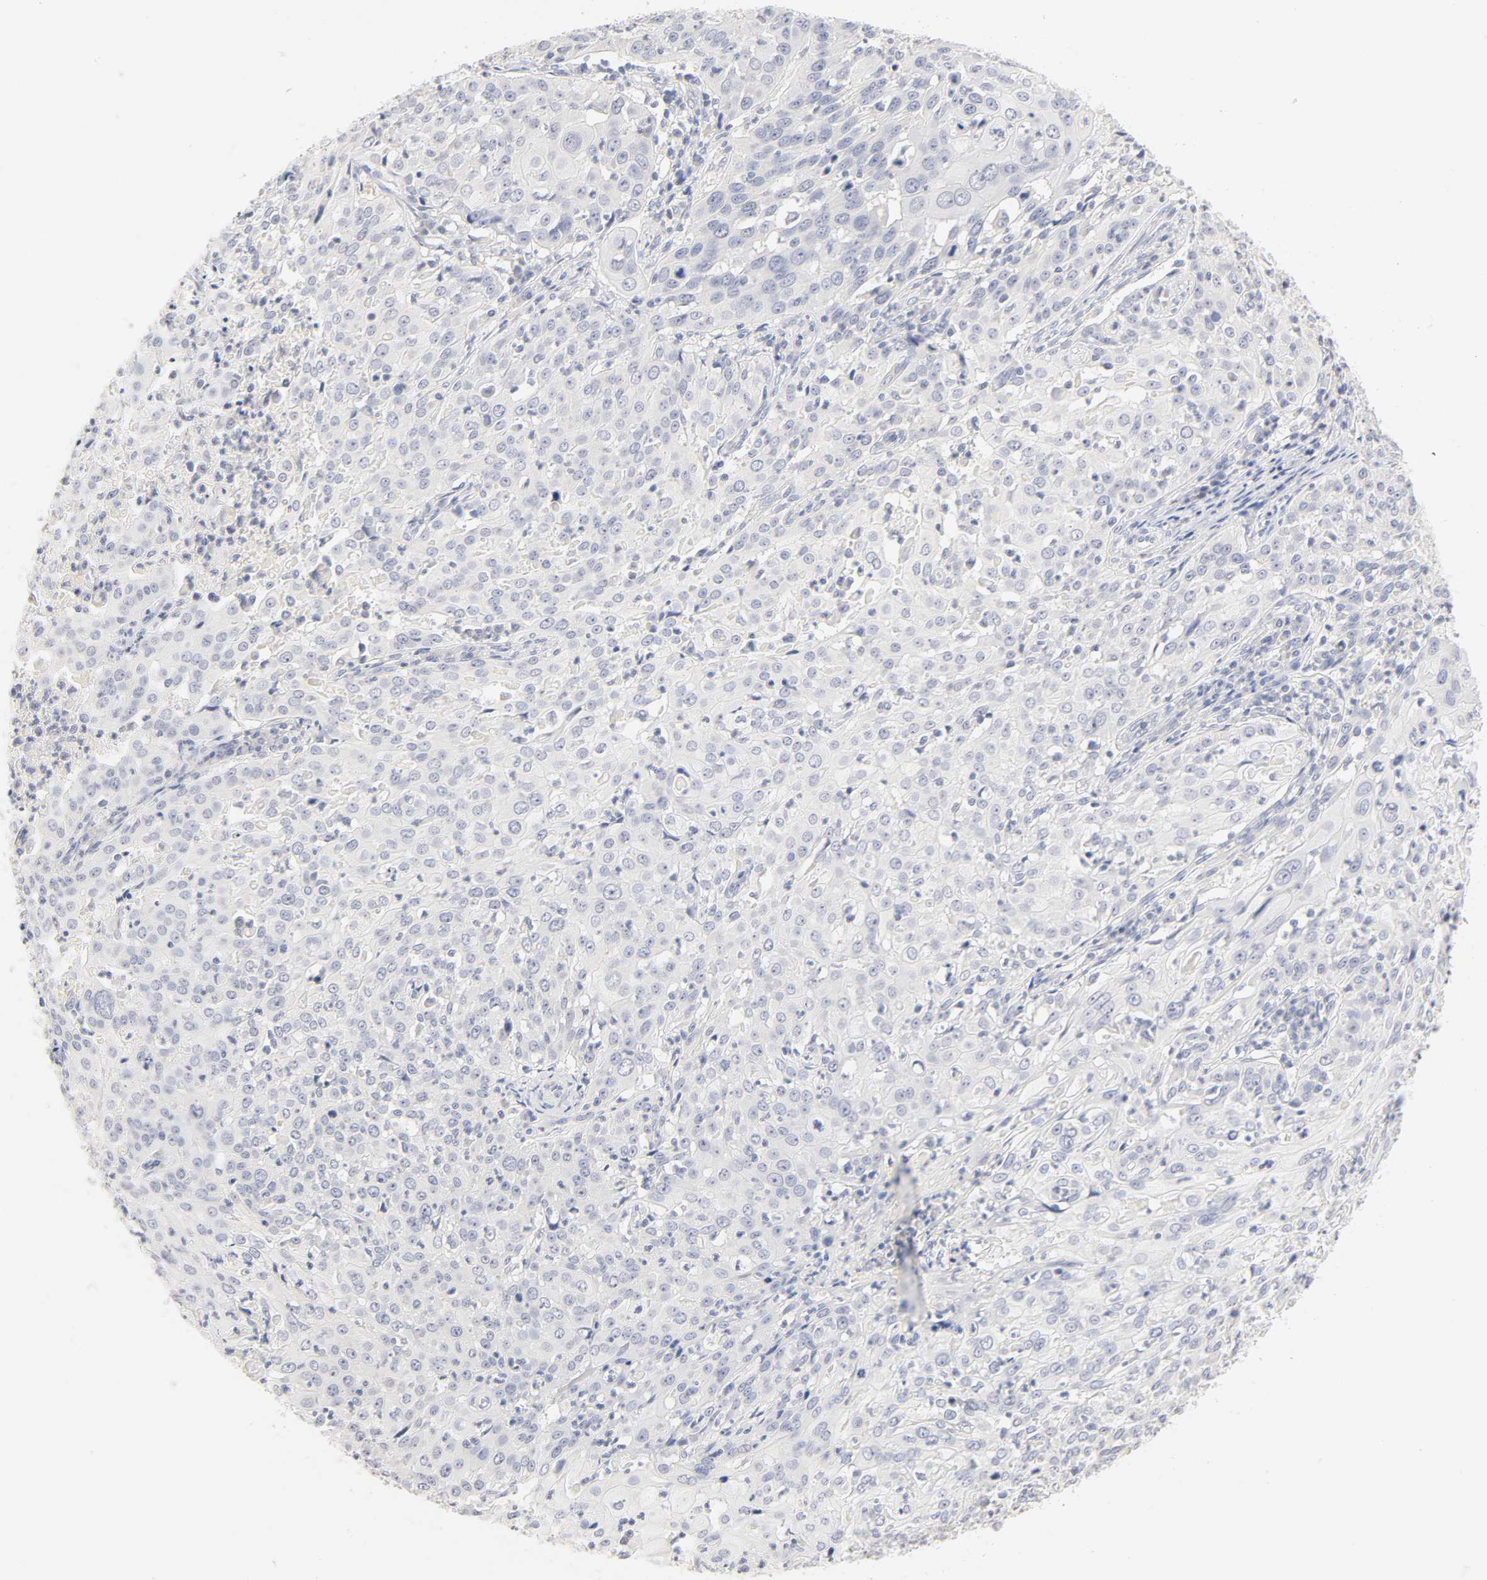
{"staining": {"intensity": "negative", "quantity": "none", "location": "none"}, "tissue": "cervical cancer", "cell_type": "Tumor cells", "image_type": "cancer", "snomed": [{"axis": "morphology", "description": "Squamous cell carcinoma, NOS"}, {"axis": "topography", "description": "Cervix"}], "caption": "Image shows no significant protein expression in tumor cells of squamous cell carcinoma (cervical).", "gene": "CYP4B1", "patient": {"sex": "female", "age": 39}}